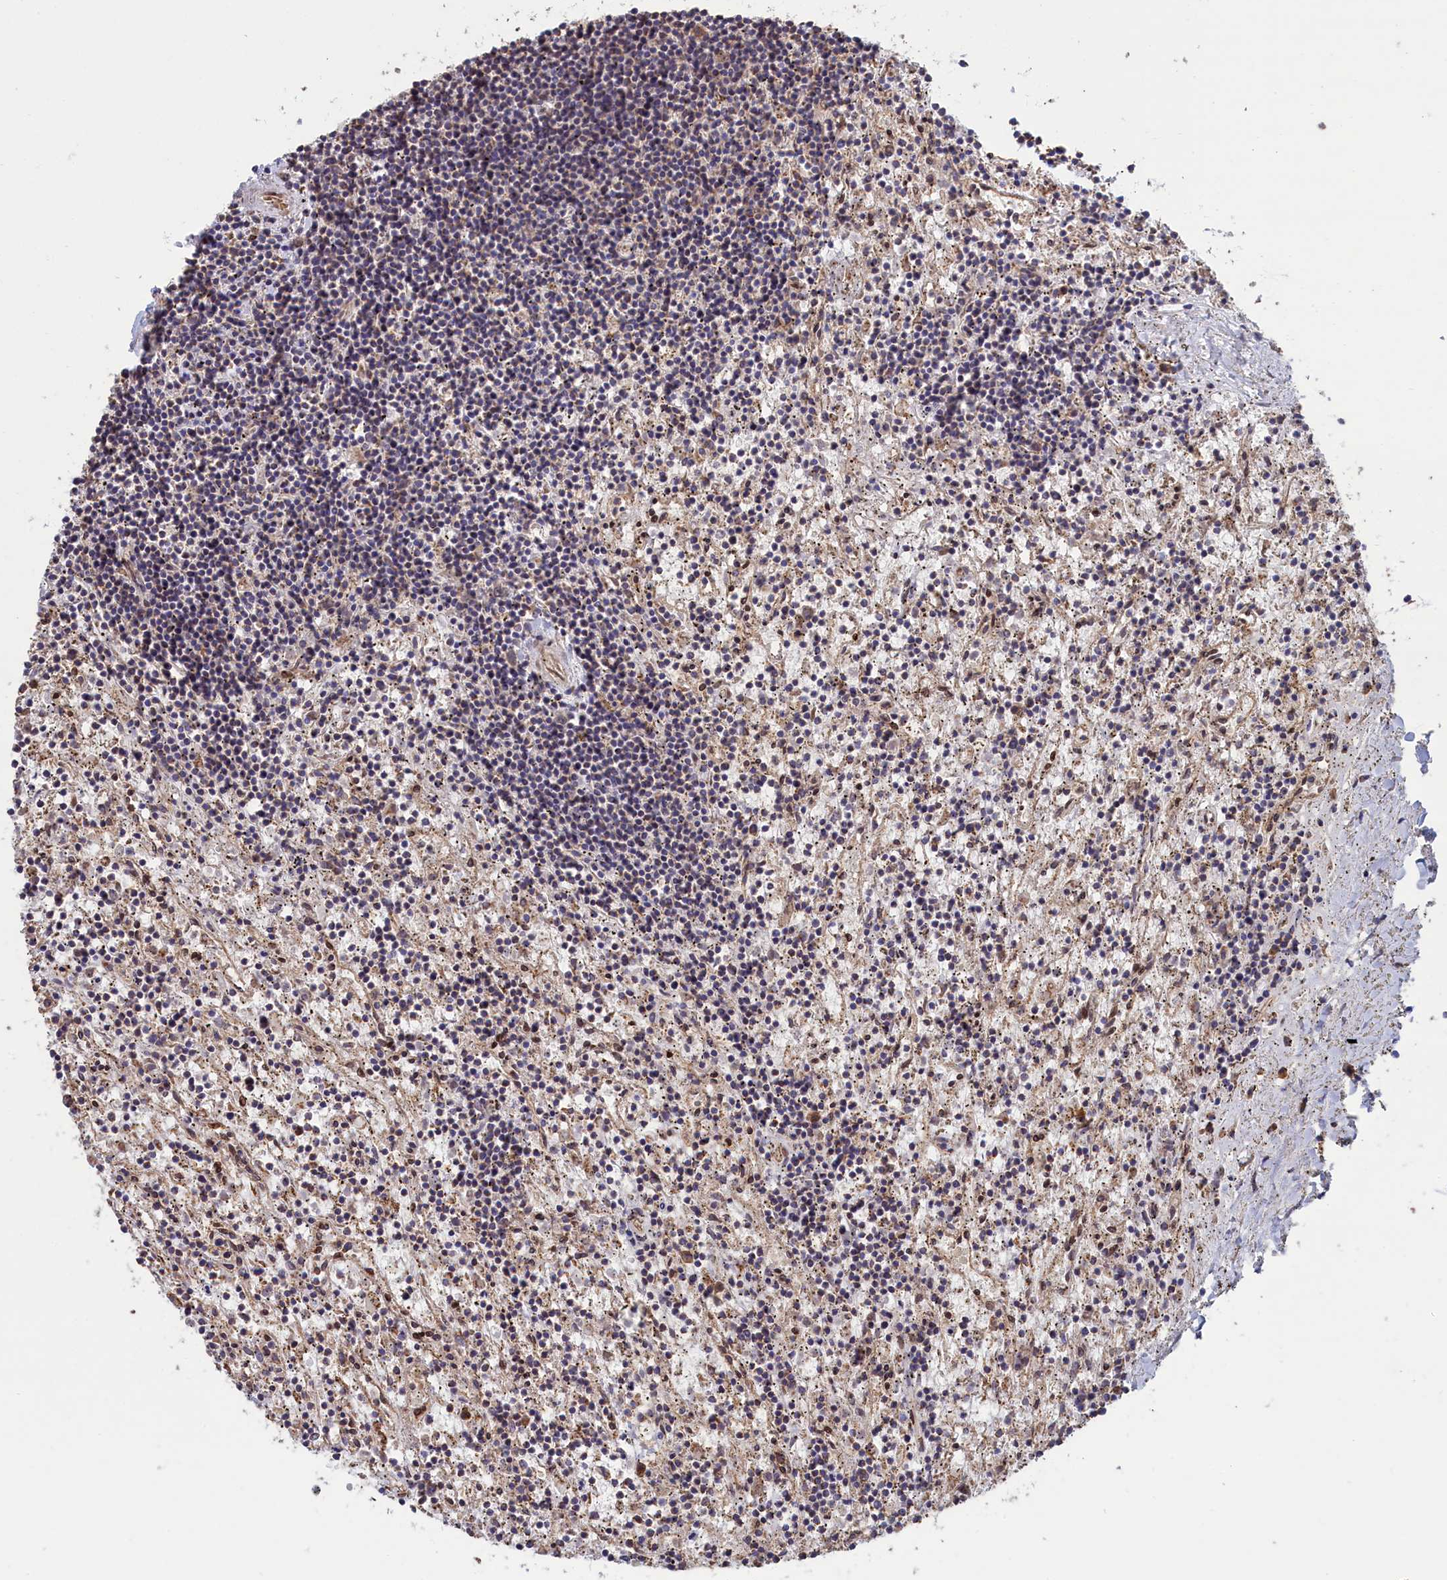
{"staining": {"intensity": "negative", "quantity": "none", "location": "none"}, "tissue": "lymphoma", "cell_type": "Tumor cells", "image_type": "cancer", "snomed": [{"axis": "morphology", "description": "Malignant lymphoma, non-Hodgkin's type, Low grade"}, {"axis": "topography", "description": "Spleen"}], "caption": "IHC photomicrograph of neoplastic tissue: lymphoma stained with DAB shows no significant protein staining in tumor cells. (Immunohistochemistry, brightfield microscopy, high magnification).", "gene": "ZNF816", "patient": {"sex": "male", "age": 76}}